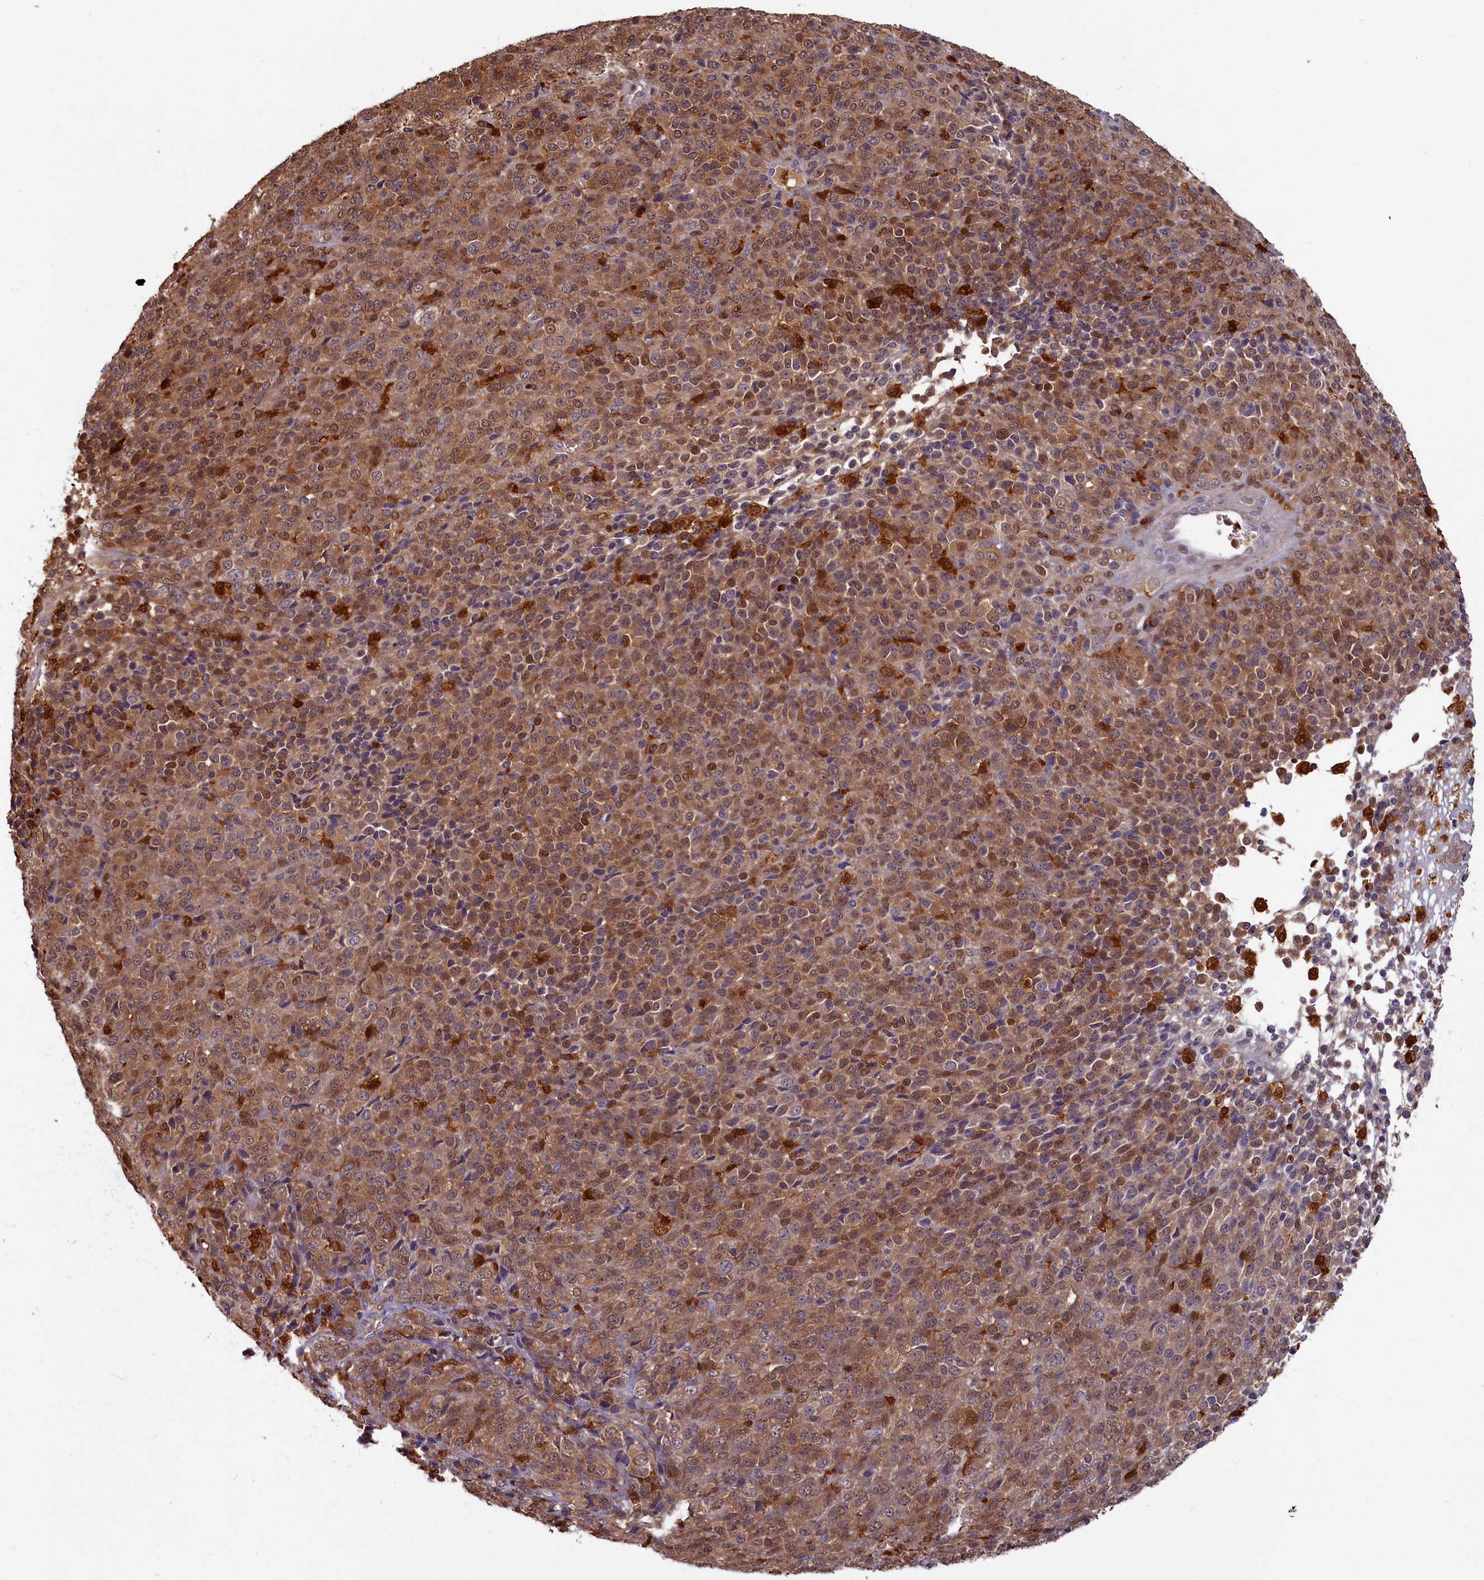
{"staining": {"intensity": "moderate", "quantity": ">75%", "location": "cytoplasmic/membranous,nuclear"}, "tissue": "melanoma", "cell_type": "Tumor cells", "image_type": "cancer", "snomed": [{"axis": "morphology", "description": "Malignant melanoma, Metastatic site"}, {"axis": "topography", "description": "Brain"}], "caption": "A histopathology image showing moderate cytoplasmic/membranous and nuclear expression in approximately >75% of tumor cells in malignant melanoma (metastatic site), as visualized by brown immunohistochemical staining.", "gene": "BLVRB", "patient": {"sex": "female", "age": 56}}